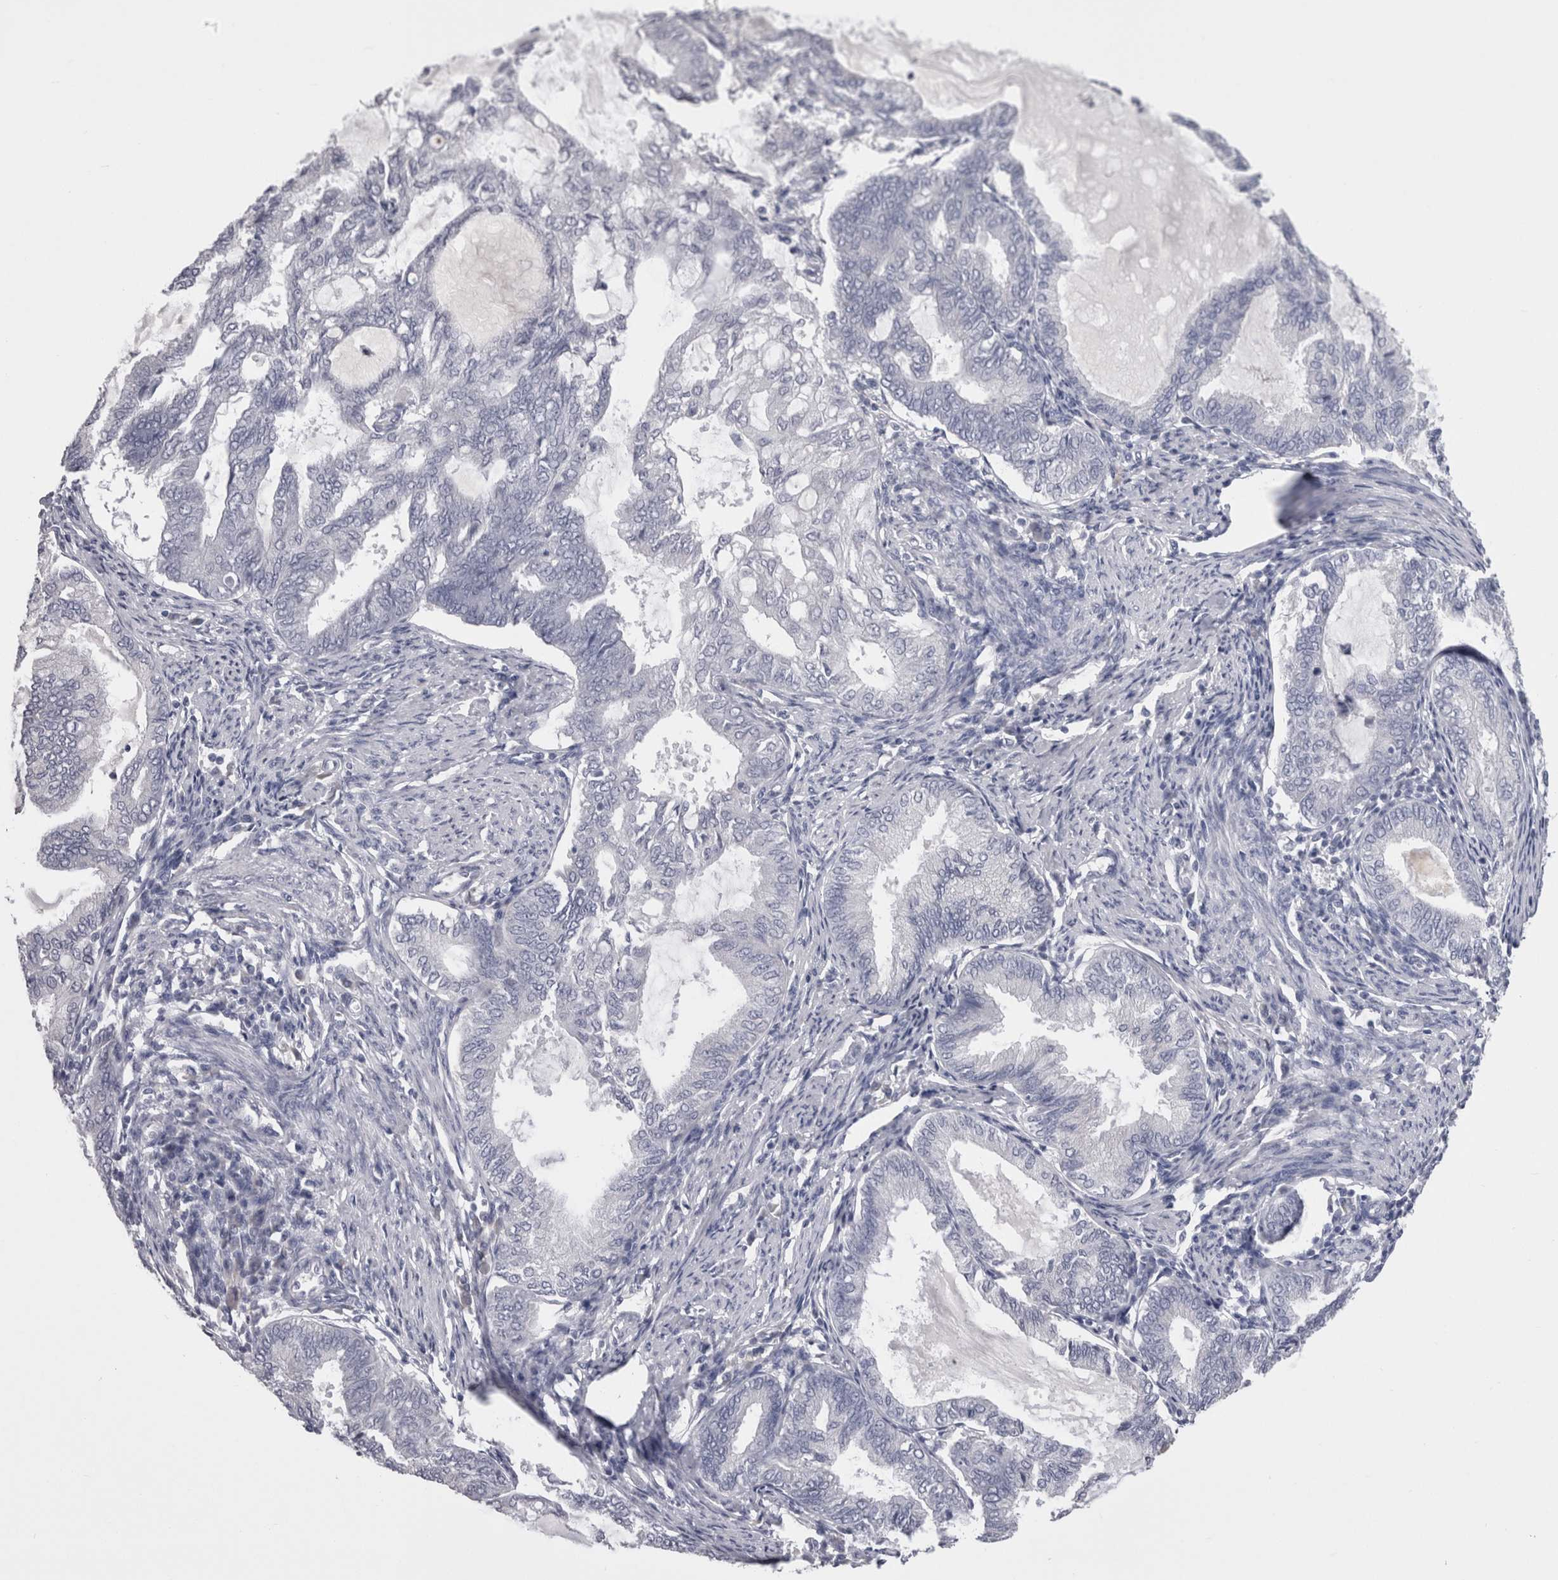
{"staining": {"intensity": "negative", "quantity": "none", "location": "none"}, "tissue": "endometrial cancer", "cell_type": "Tumor cells", "image_type": "cancer", "snomed": [{"axis": "morphology", "description": "Adenocarcinoma, NOS"}, {"axis": "topography", "description": "Endometrium"}], "caption": "Tumor cells are negative for protein expression in human endometrial cancer. (DAB (3,3'-diaminobenzidine) IHC with hematoxylin counter stain).", "gene": "CDHR5", "patient": {"sex": "female", "age": 86}}